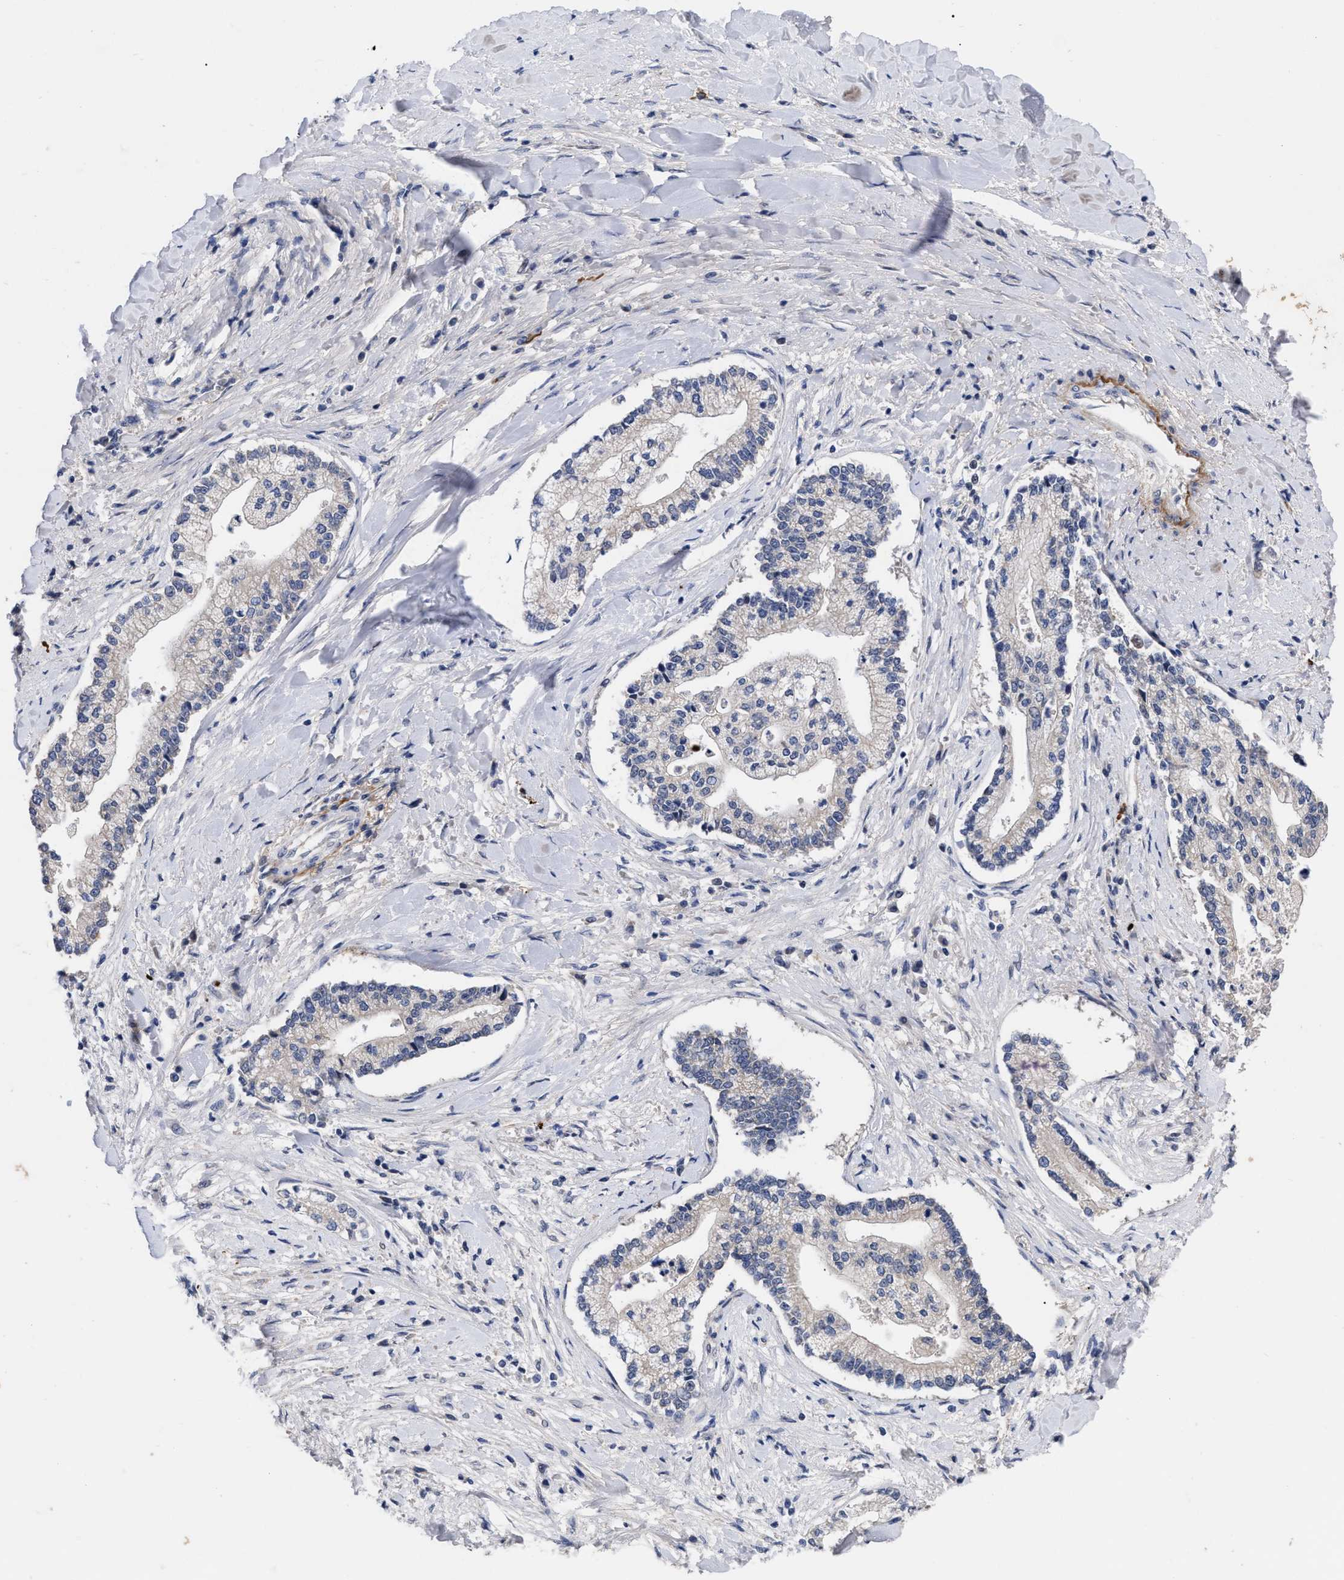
{"staining": {"intensity": "negative", "quantity": "none", "location": "none"}, "tissue": "liver cancer", "cell_type": "Tumor cells", "image_type": "cancer", "snomed": [{"axis": "morphology", "description": "Cholangiocarcinoma"}, {"axis": "topography", "description": "Liver"}], "caption": "Immunohistochemistry (IHC) micrograph of human liver cholangiocarcinoma stained for a protein (brown), which displays no expression in tumor cells.", "gene": "CCN5", "patient": {"sex": "male", "age": 50}}